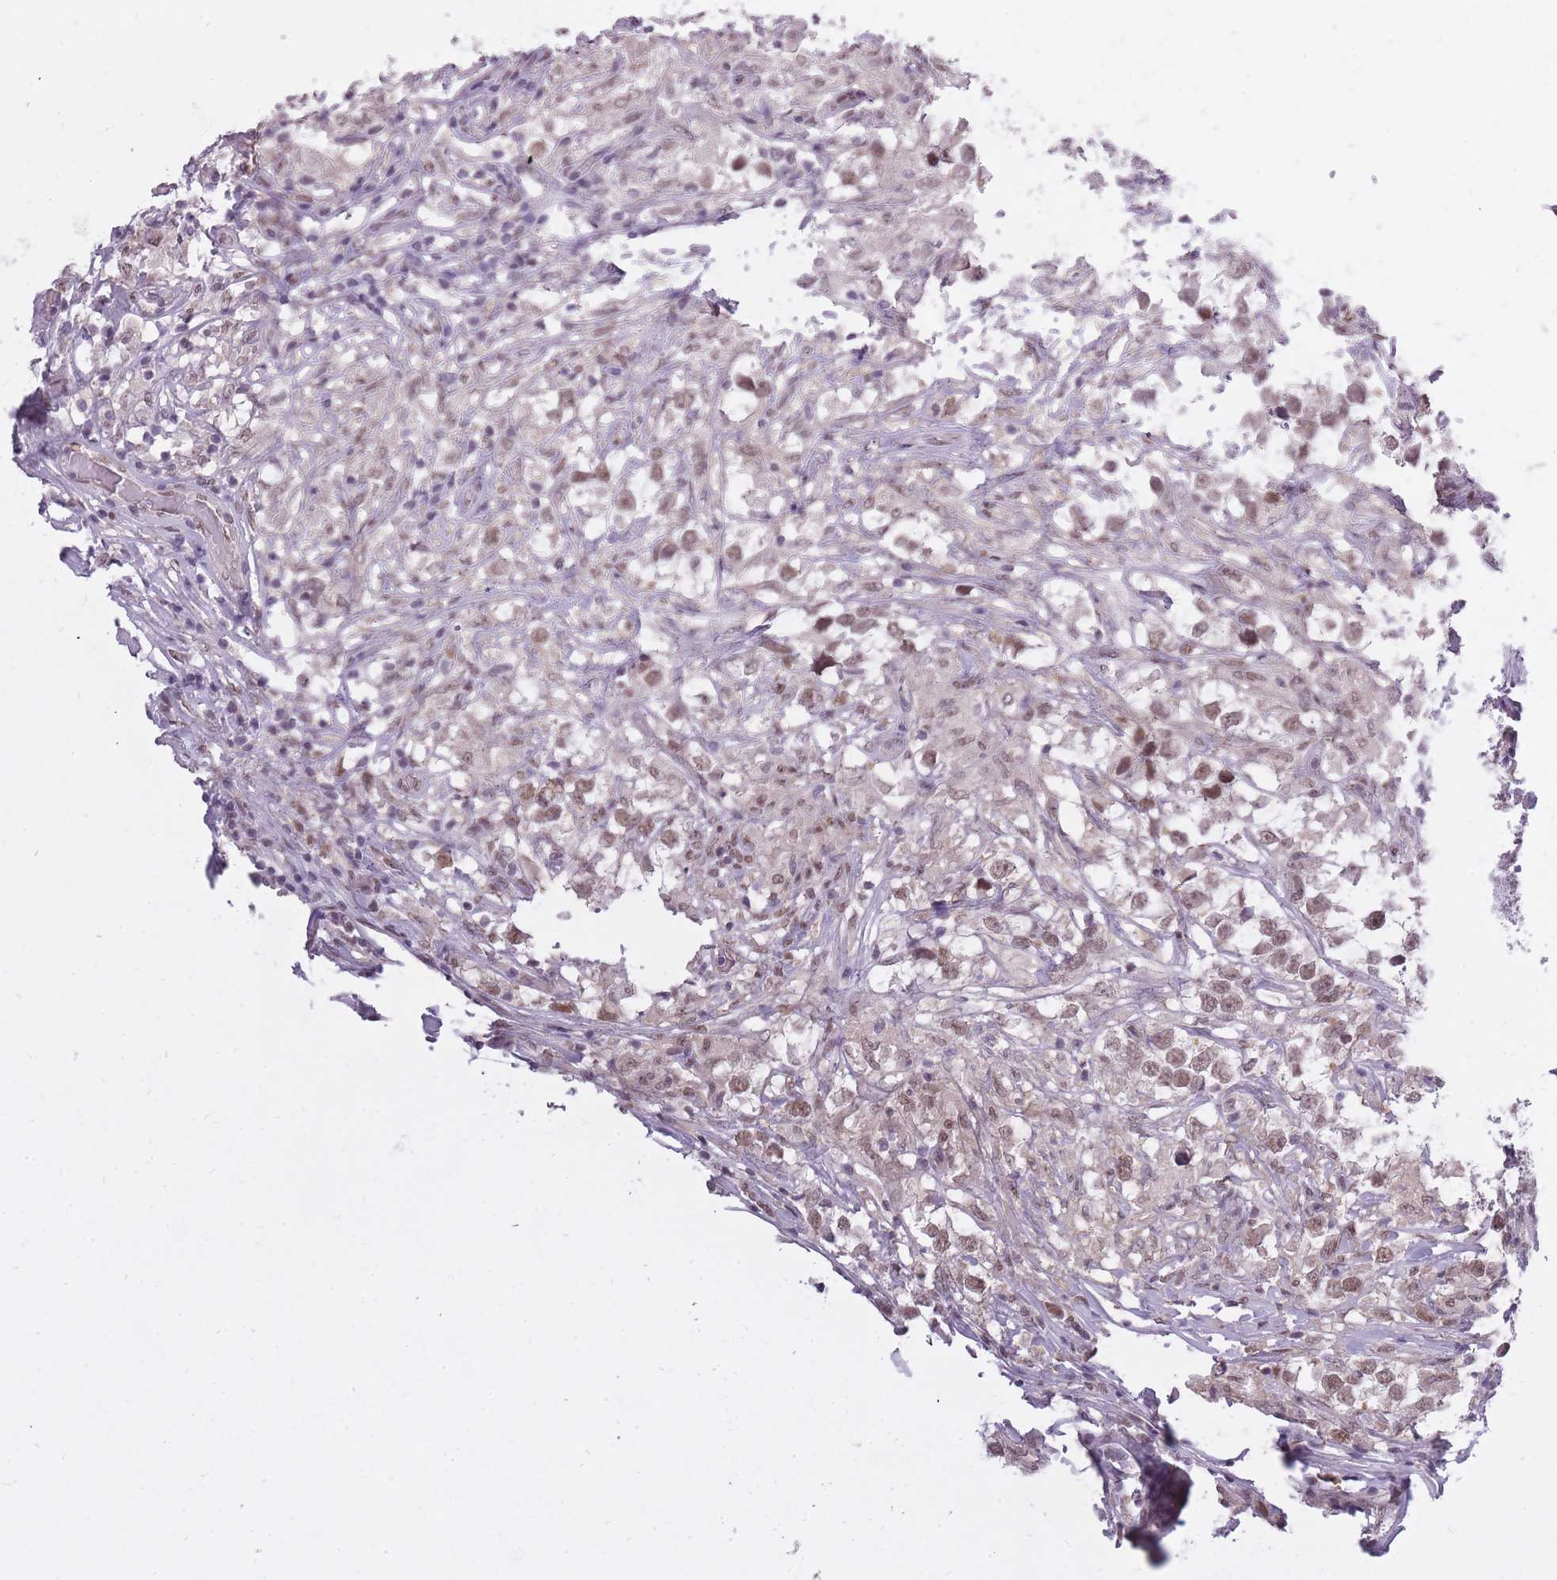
{"staining": {"intensity": "moderate", "quantity": ">75%", "location": "nuclear"}, "tissue": "testis cancer", "cell_type": "Tumor cells", "image_type": "cancer", "snomed": [{"axis": "morphology", "description": "Seminoma, NOS"}, {"axis": "topography", "description": "Testis"}], "caption": "DAB (3,3'-diaminobenzidine) immunohistochemical staining of seminoma (testis) reveals moderate nuclear protein positivity in about >75% of tumor cells.", "gene": "TIGD1", "patient": {"sex": "male", "age": 46}}